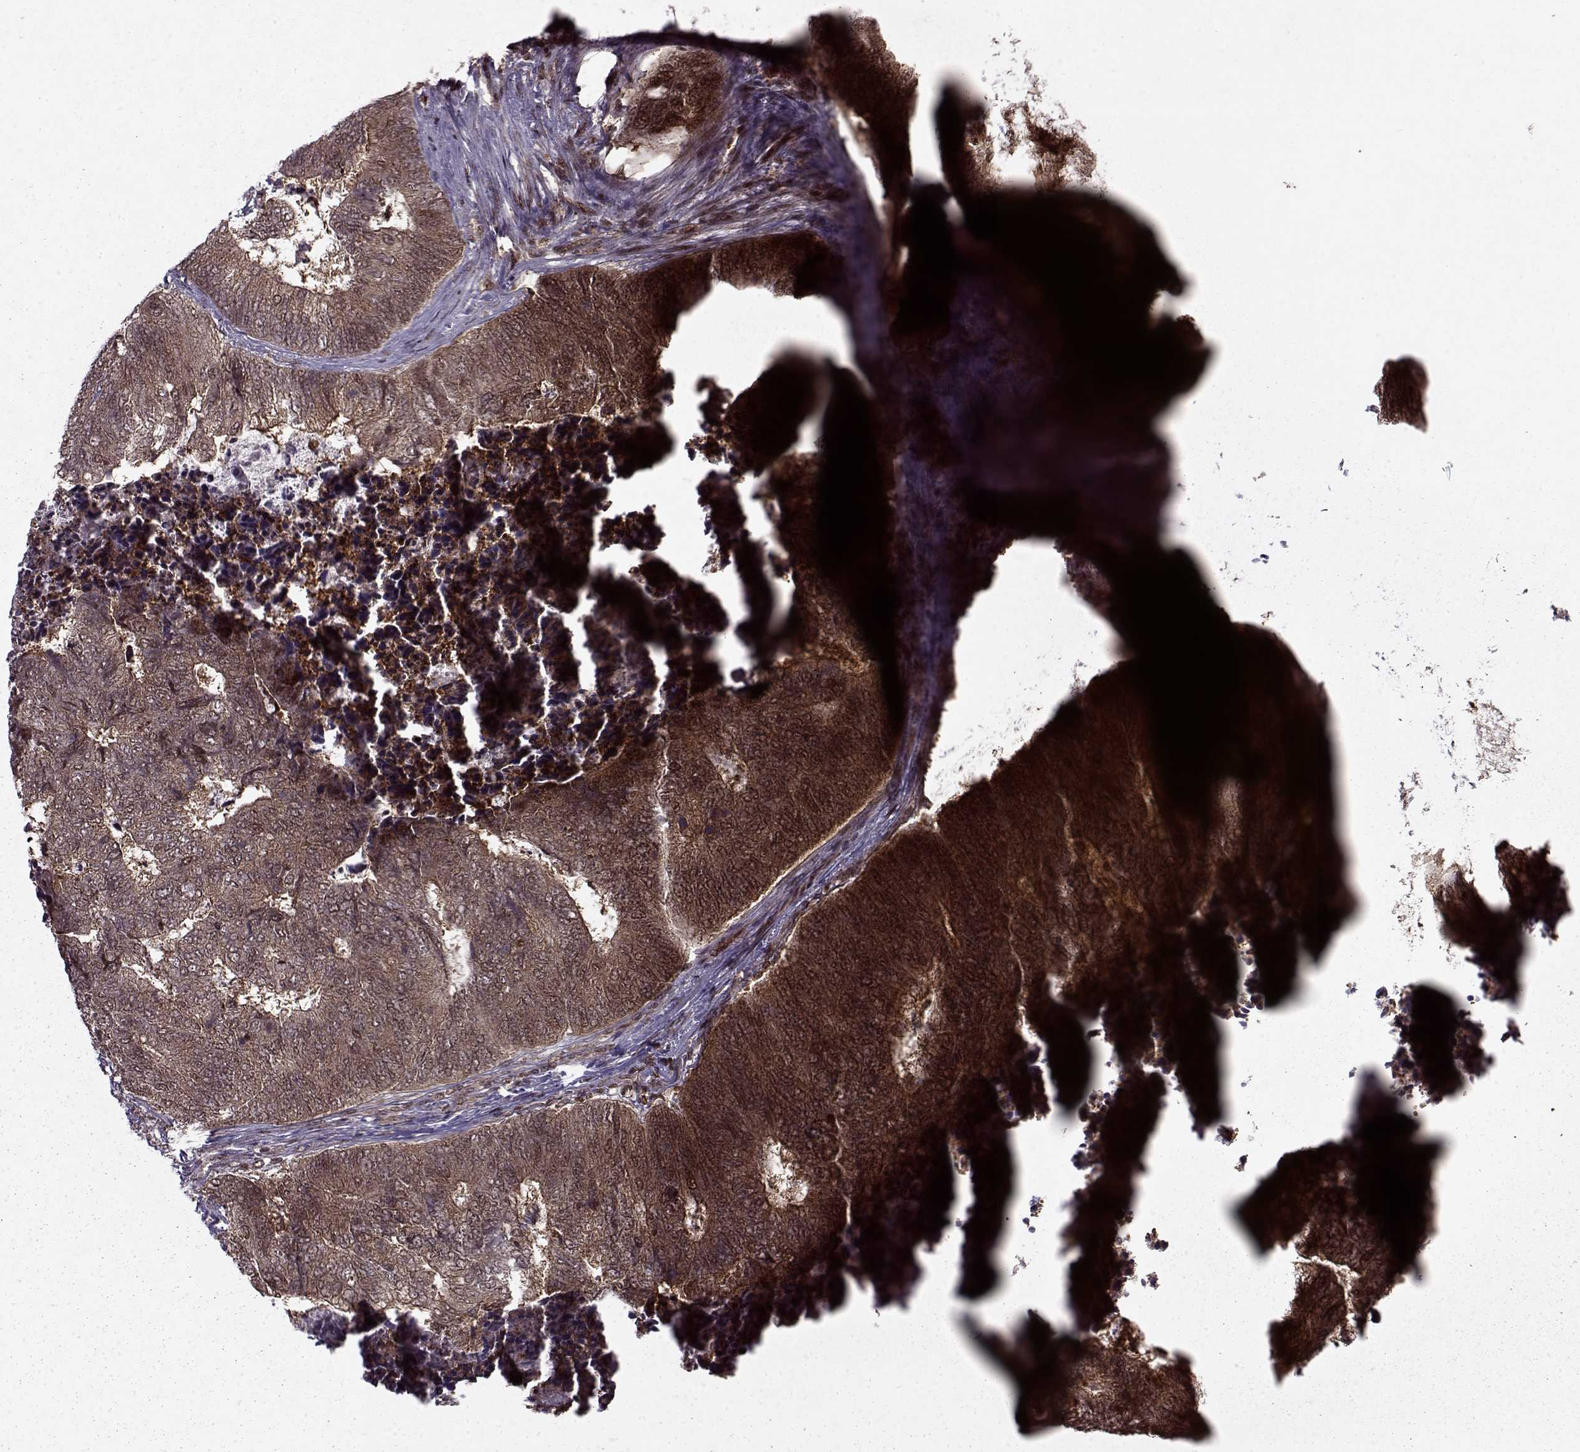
{"staining": {"intensity": "moderate", "quantity": ">75%", "location": "cytoplasmic/membranous"}, "tissue": "colorectal cancer", "cell_type": "Tumor cells", "image_type": "cancer", "snomed": [{"axis": "morphology", "description": "Adenocarcinoma, NOS"}, {"axis": "topography", "description": "Colon"}], "caption": "Immunohistochemistry (IHC) image of colorectal adenocarcinoma stained for a protein (brown), which shows medium levels of moderate cytoplasmic/membranous staining in approximately >75% of tumor cells.", "gene": "PSMA7", "patient": {"sex": "female", "age": 67}}